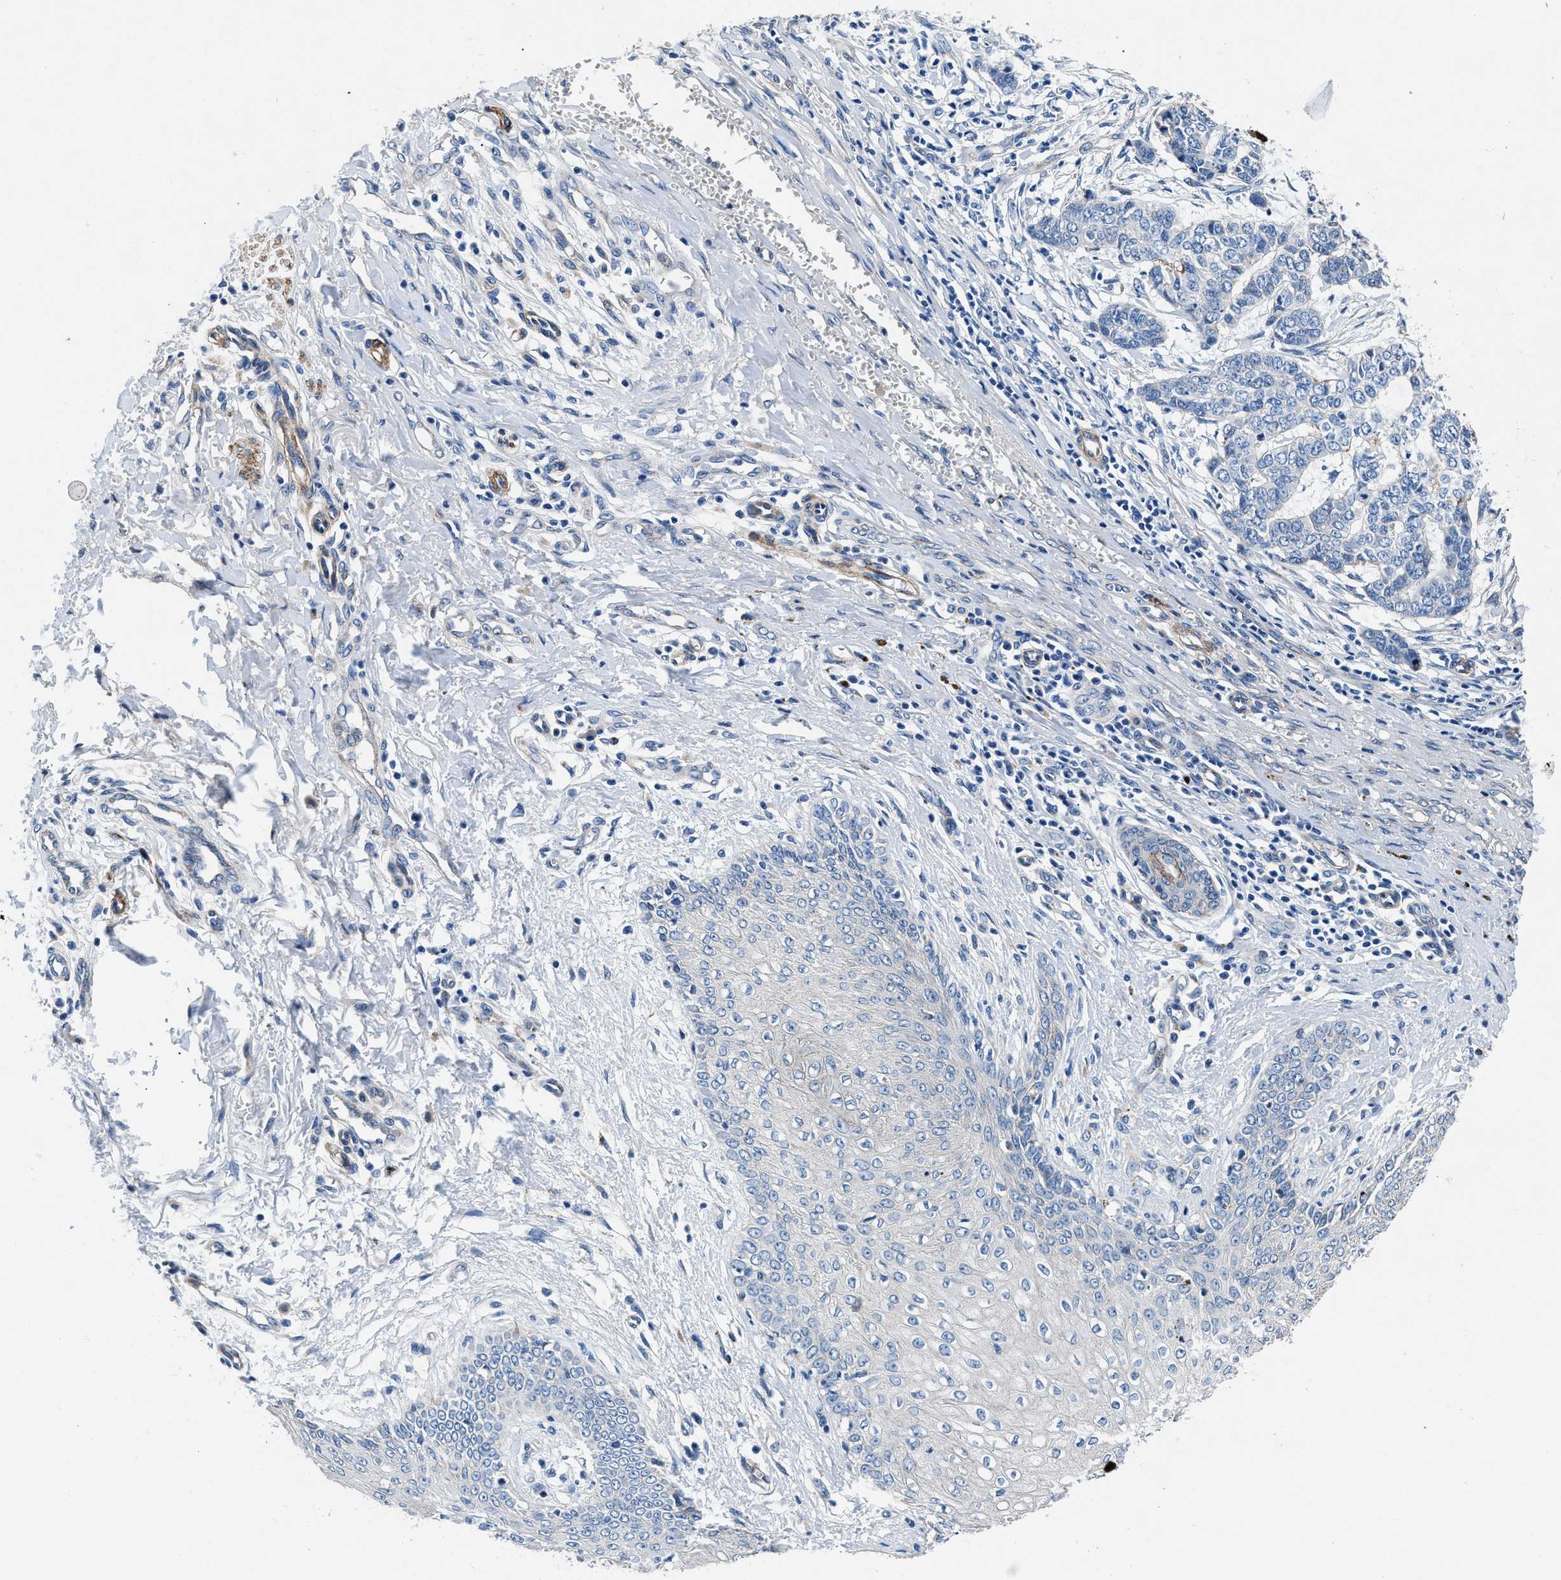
{"staining": {"intensity": "negative", "quantity": "none", "location": "none"}, "tissue": "skin cancer", "cell_type": "Tumor cells", "image_type": "cancer", "snomed": [{"axis": "morphology", "description": "Basal cell carcinoma"}, {"axis": "topography", "description": "Skin"}], "caption": "An immunohistochemistry micrograph of basal cell carcinoma (skin) is shown. There is no staining in tumor cells of basal cell carcinoma (skin).", "gene": "DAG1", "patient": {"sex": "female", "age": 64}}